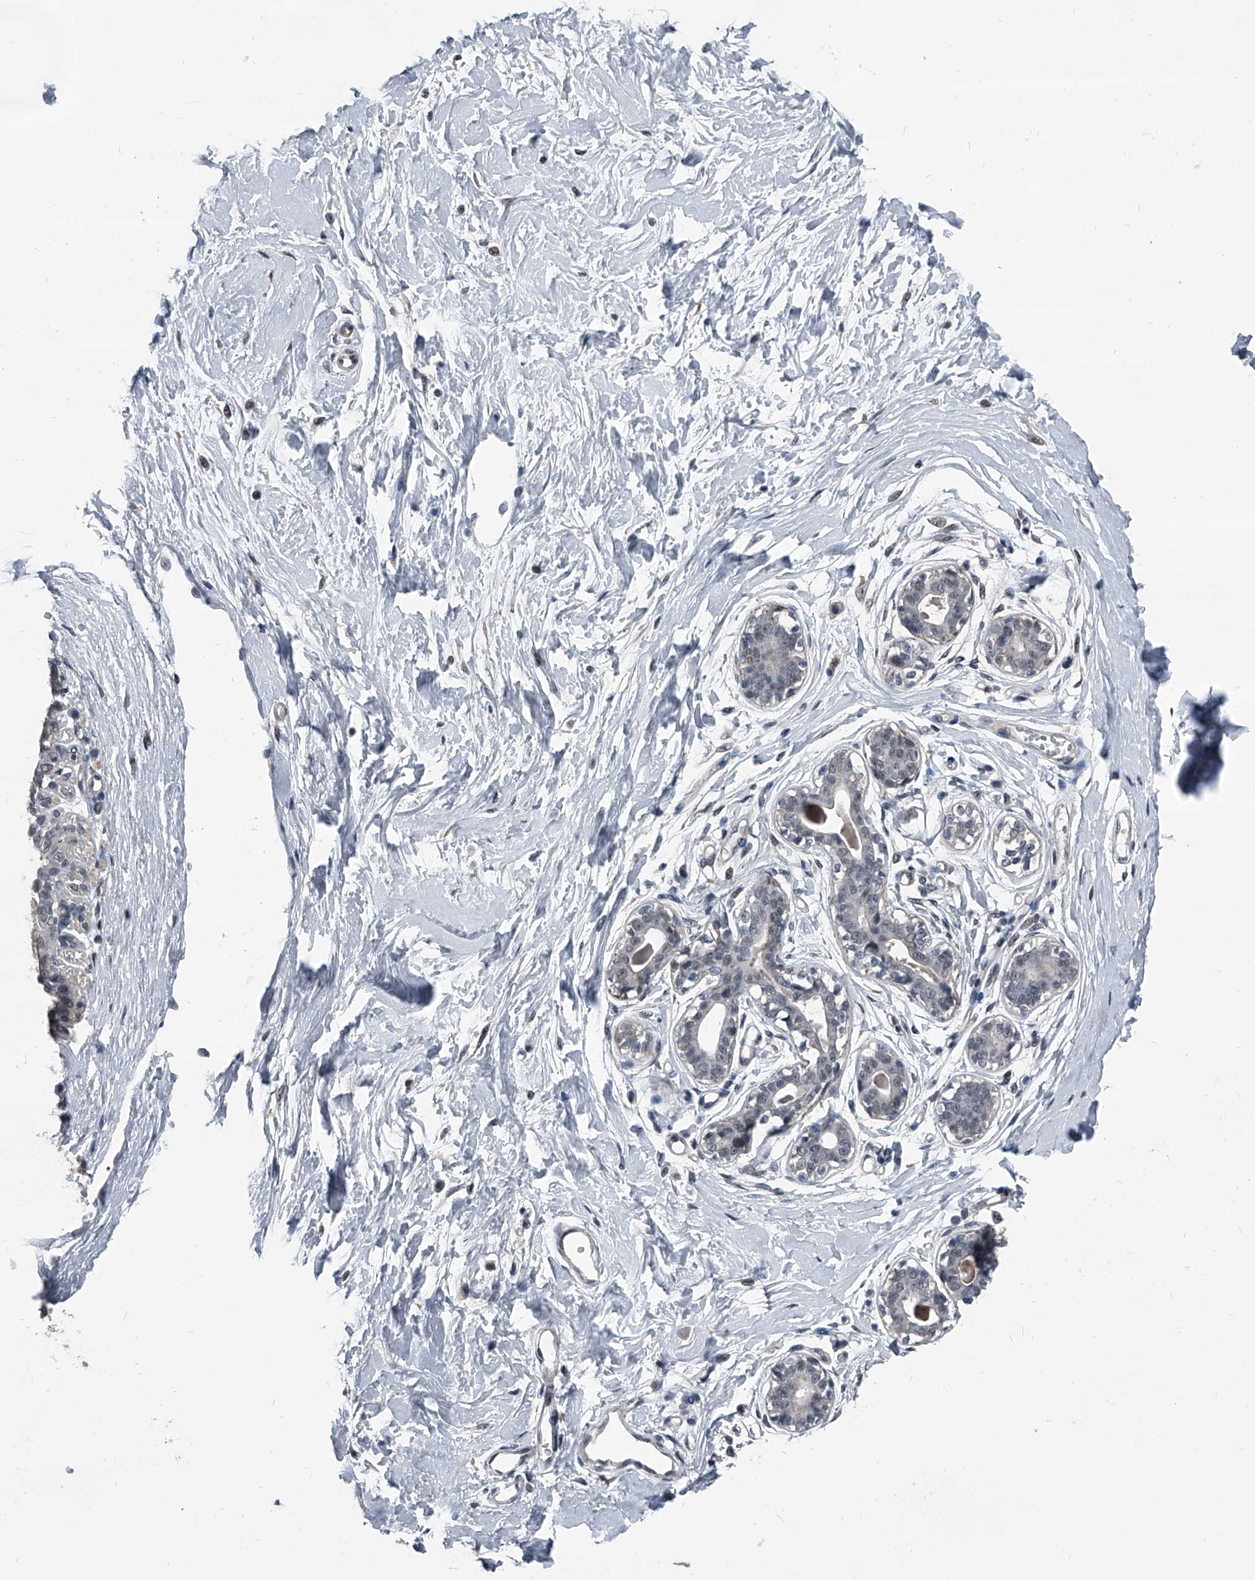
{"staining": {"intensity": "weak", "quantity": "<25%", "location": "nuclear"}, "tissue": "breast", "cell_type": "Glandular cells", "image_type": "normal", "snomed": [{"axis": "morphology", "description": "Normal tissue, NOS"}, {"axis": "topography", "description": "Breast"}], "caption": "Immunohistochemical staining of normal breast displays no significant expression in glandular cells. The staining is performed using DAB brown chromogen with nuclei counter-stained in using hematoxylin.", "gene": "MEN1", "patient": {"sex": "female", "age": 45}}